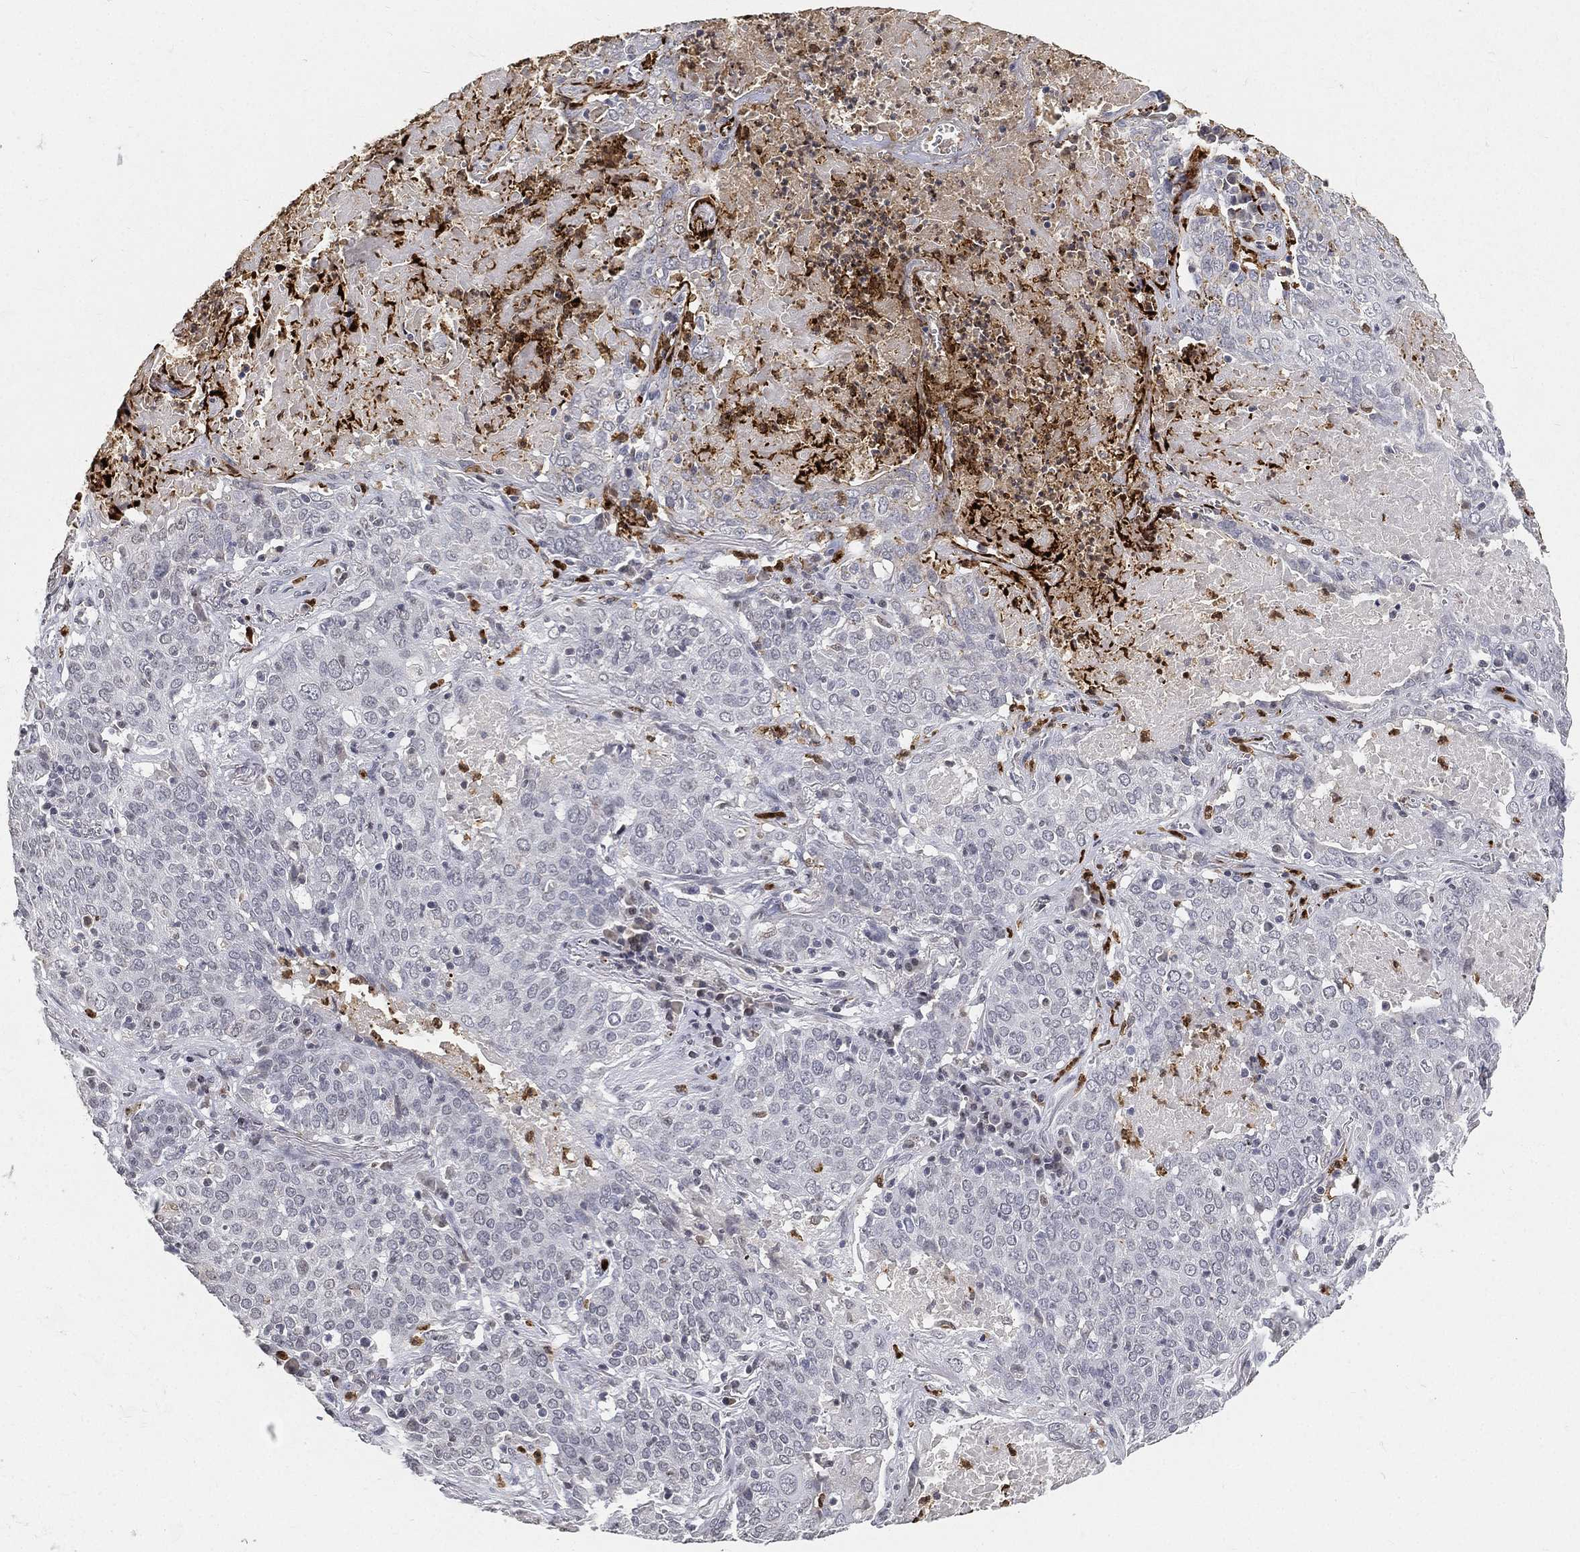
{"staining": {"intensity": "negative", "quantity": "none", "location": "none"}, "tissue": "lung cancer", "cell_type": "Tumor cells", "image_type": "cancer", "snomed": [{"axis": "morphology", "description": "Squamous cell carcinoma, NOS"}, {"axis": "topography", "description": "Lung"}], "caption": "IHC photomicrograph of neoplastic tissue: lung cancer stained with DAB demonstrates no significant protein positivity in tumor cells.", "gene": "ARG1", "patient": {"sex": "male", "age": 82}}